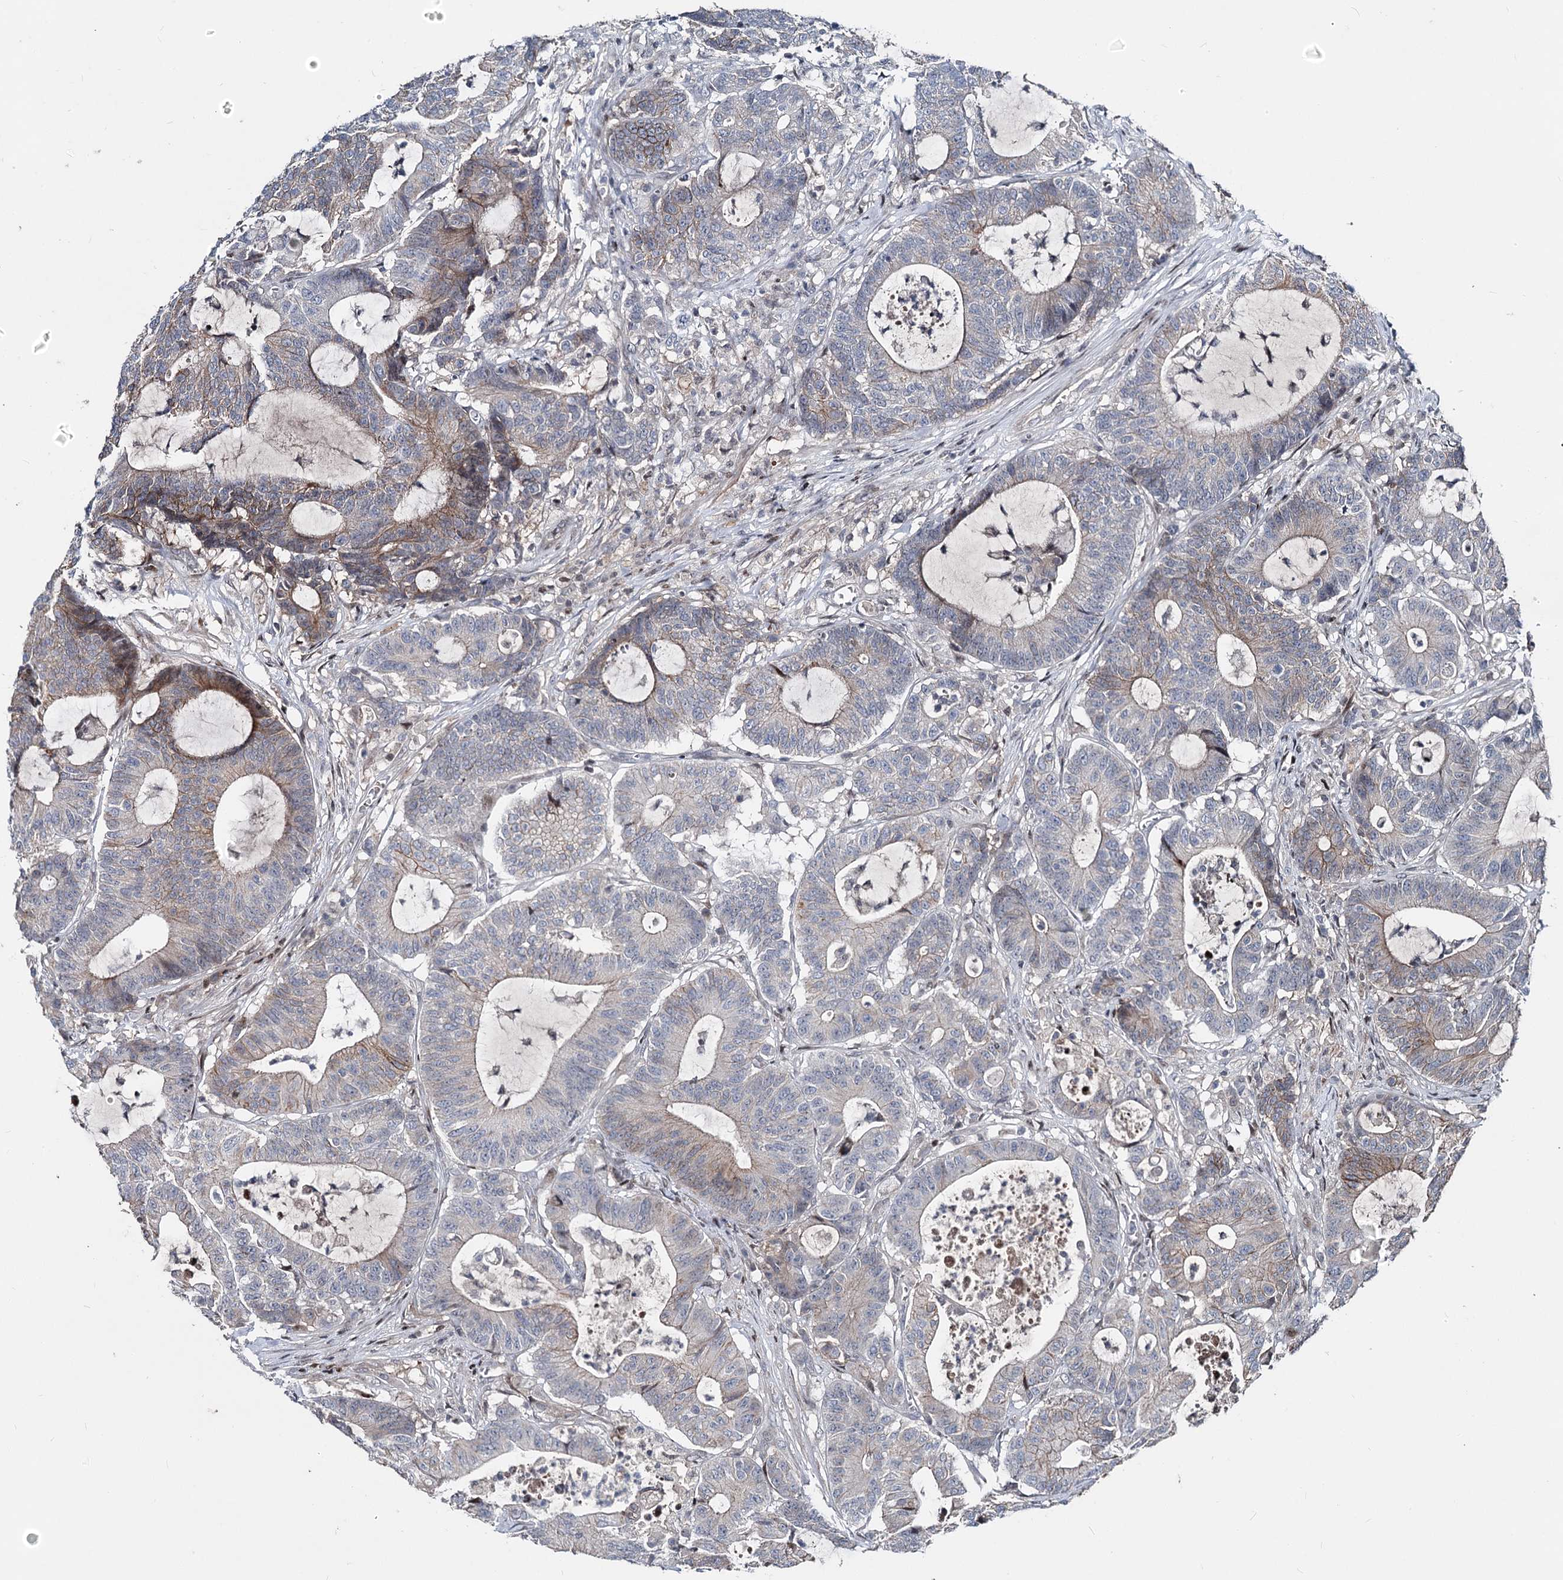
{"staining": {"intensity": "moderate", "quantity": "<25%", "location": "cytoplasmic/membranous"}, "tissue": "colorectal cancer", "cell_type": "Tumor cells", "image_type": "cancer", "snomed": [{"axis": "morphology", "description": "Adenocarcinoma, NOS"}, {"axis": "topography", "description": "Colon"}], "caption": "This is a histology image of IHC staining of adenocarcinoma (colorectal), which shows moderate positivity in the cytoplasmic/membranous of tumor cells.", "gene": "ITFG2", "patient": {"sex": "female", "age": 84}}